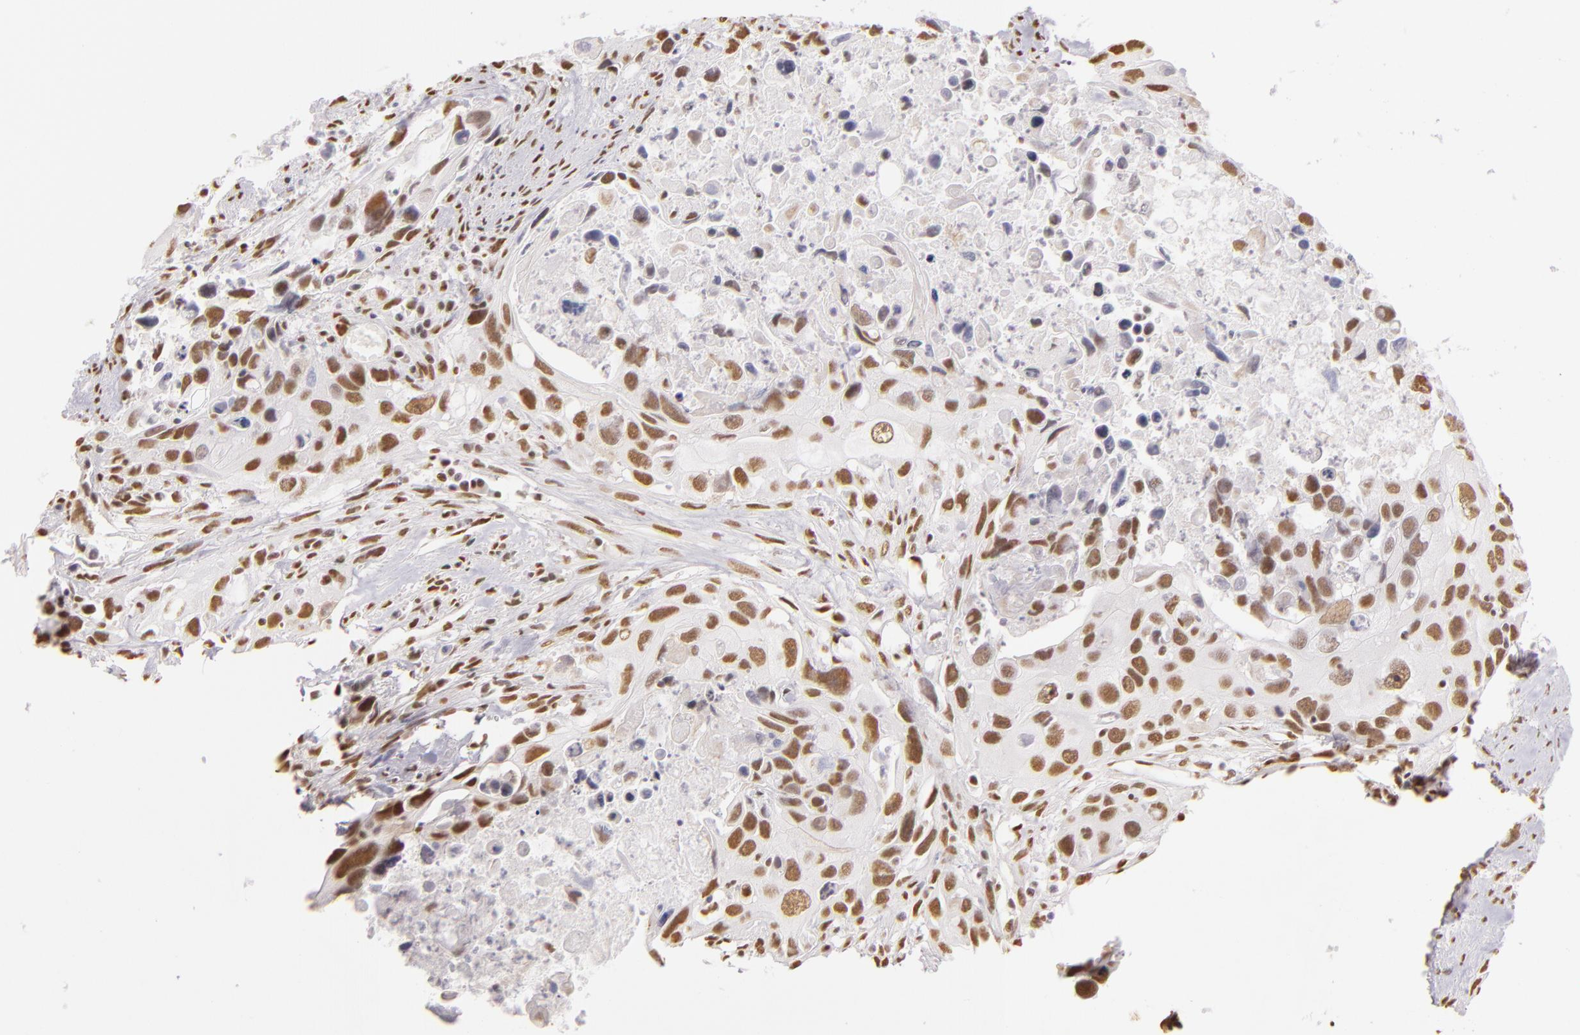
{"staining": {"intensity": "moderate", "quantity": ">75%", "location": "nuclear"}, "tissue": "urothelial cancer", "cell_type": "Tumor cells", "image_type": "cancer", "snomed": [{"axis": "morphology", "description": "Urothelial carcinoma, High grade"}, {"axis": "topography", "description": "Urinary bladder"}], "caption": "Protein staining displays moderate nuclear expression in about >75% of tumor cells in high-grade urothelial carcinoma.", "gene": "PAPOLA", "patient": {"sex": "male", "age": 71}}